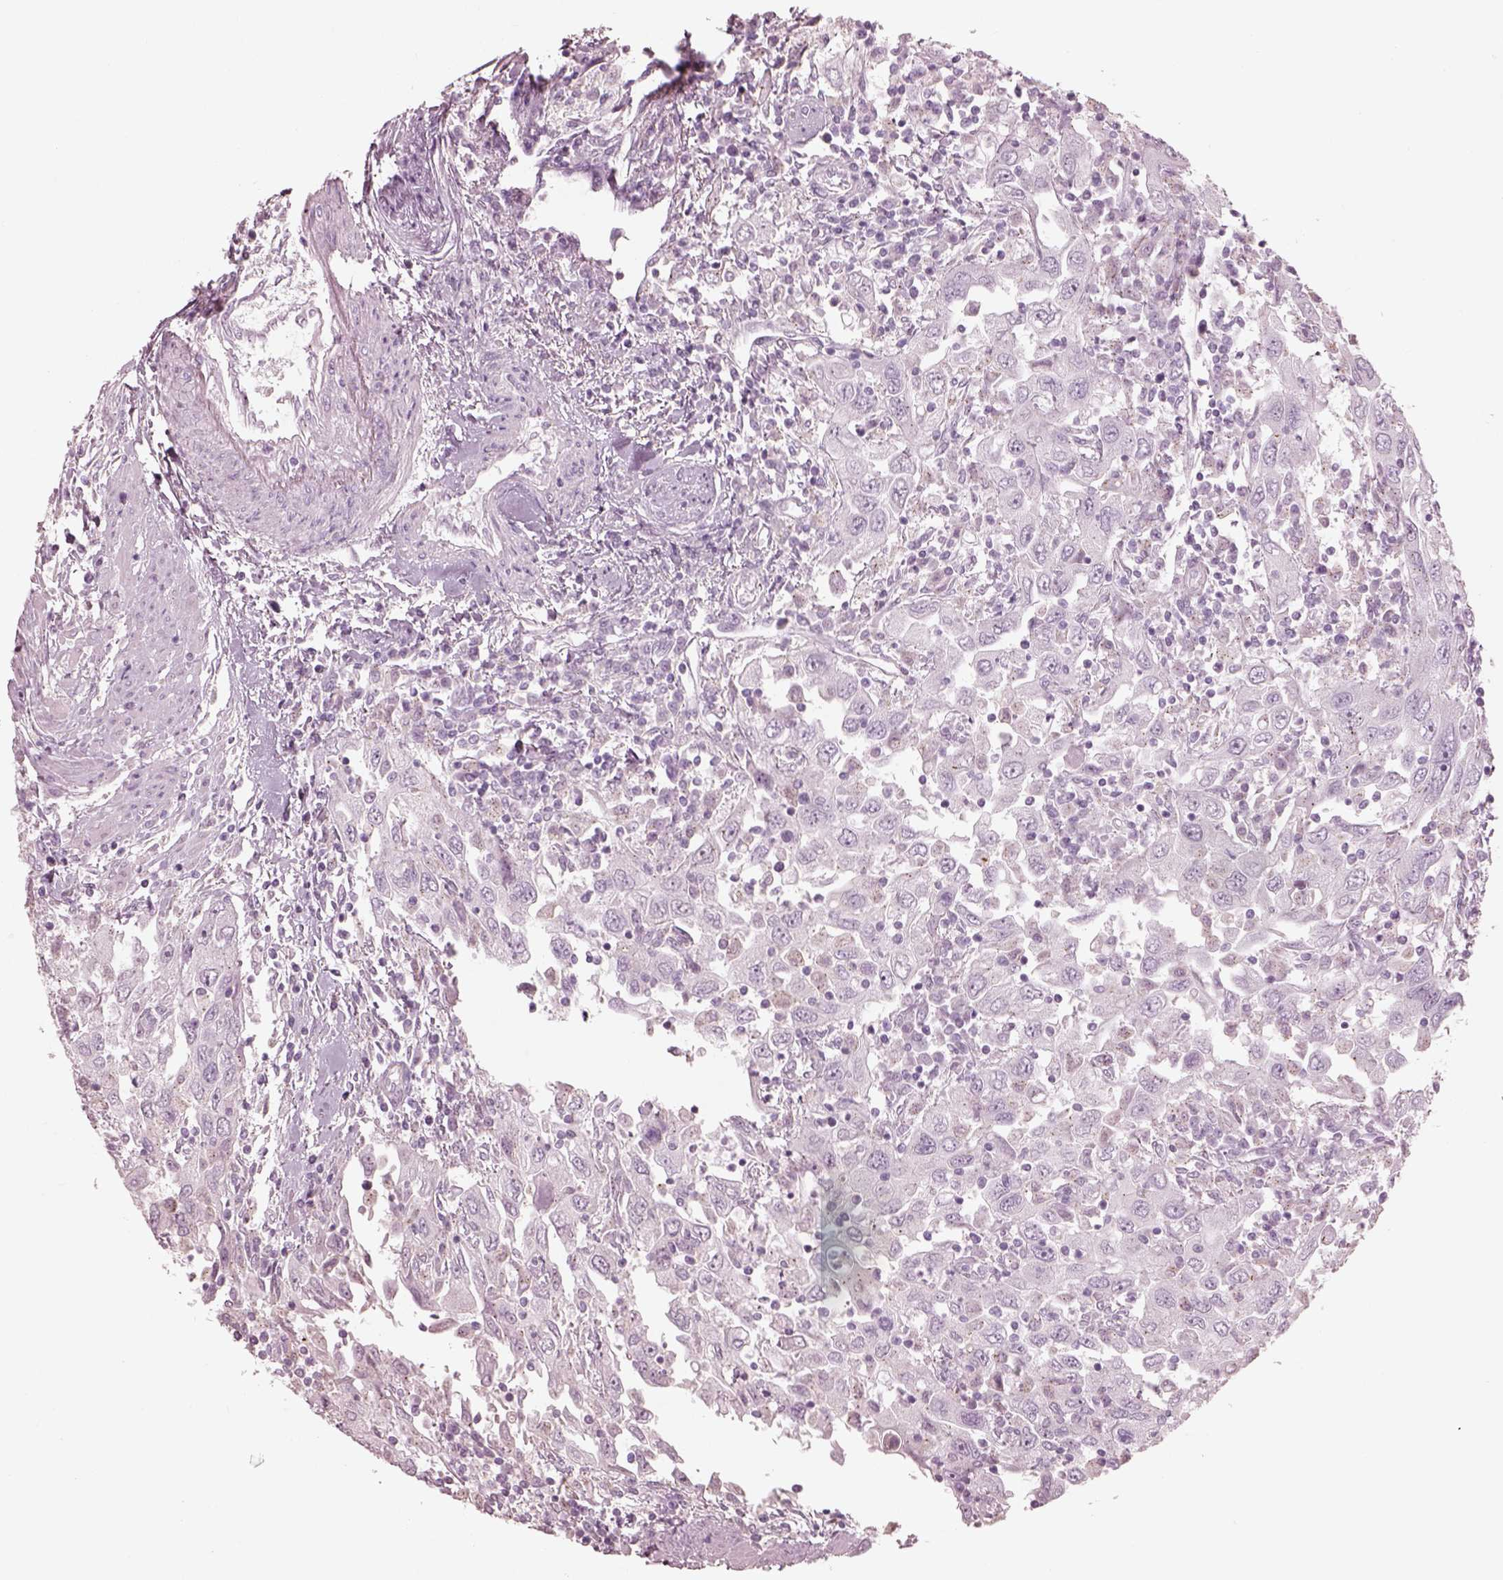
{"staining": {"intensity": "negative", "quantity": "none", "location": "none"}, "tissue": "urothelial cancer", "cell_type": "Tumor cells", "image_type": "cancer", "snomed": [{"axis": "morphology", "description": "Urothelial carcinoma, High grade"}, {"axis": "topography", "description": "Urinary bladder"}], "caption": "Urothelial cancer stained for a protein using IHC shows no positivity tumor cells.", "gene": "KRTAP24-1", "patient": {"sex": "male", "age": 76}}